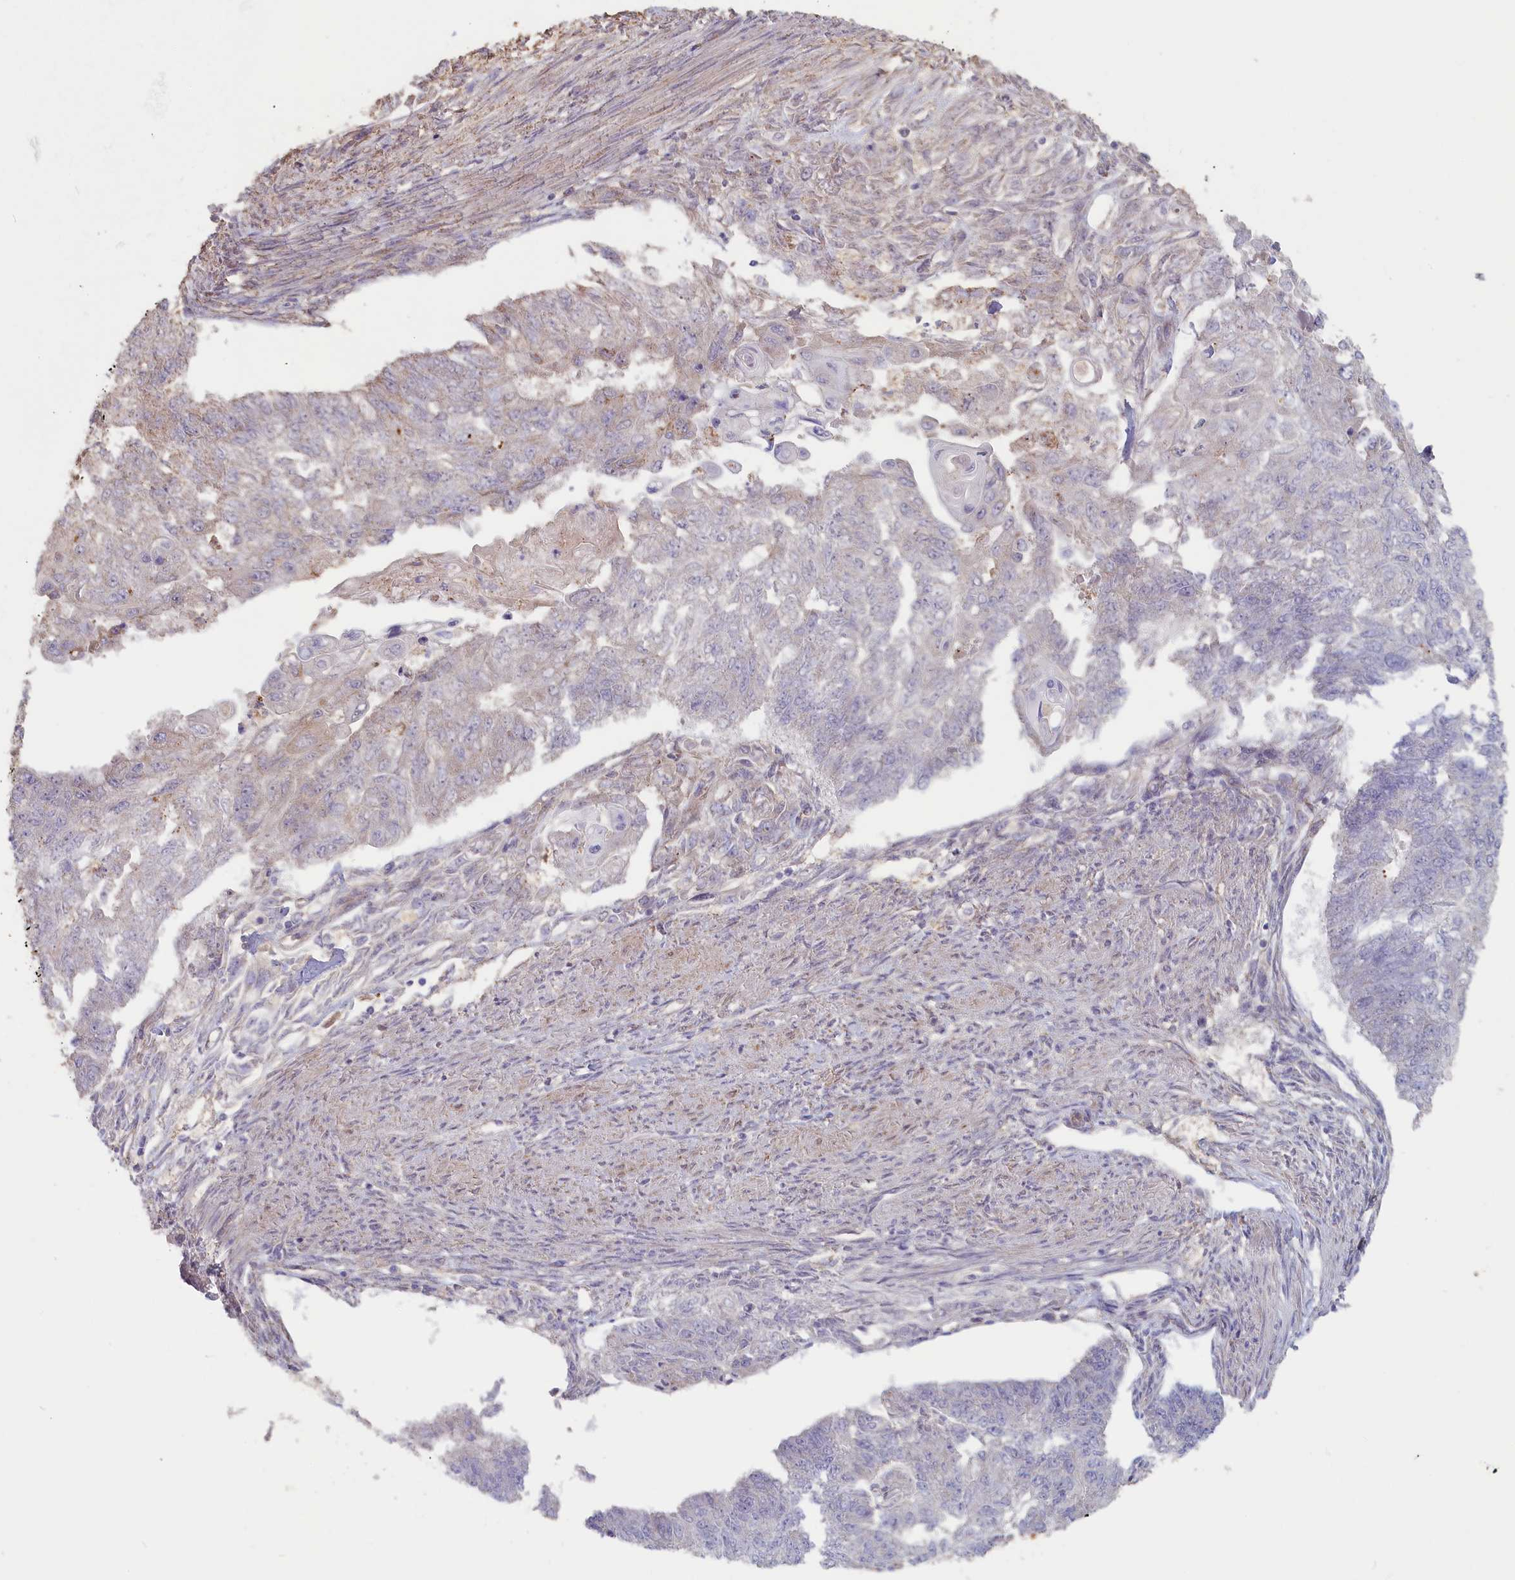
{"staining": {"intensity": "negative", "quantity": "none", "location": "none"}, "tissue": "endometrial cancer", "cell_type": "Tumor cells", "image_type": "cancer", "snomed": [{"axis": "morphology", "description": "Adenocarcinoma, NOS"}, {"axis": "topography", "description": "Endometrium"}], "caption": "Endometrial cancer (adenocarcinoma) stained for a protein using immunohistochemistry (IHC) reveals no expression tumor cells.", "gene": "STX16", "patient": {"sex": "female", "age": 32}}